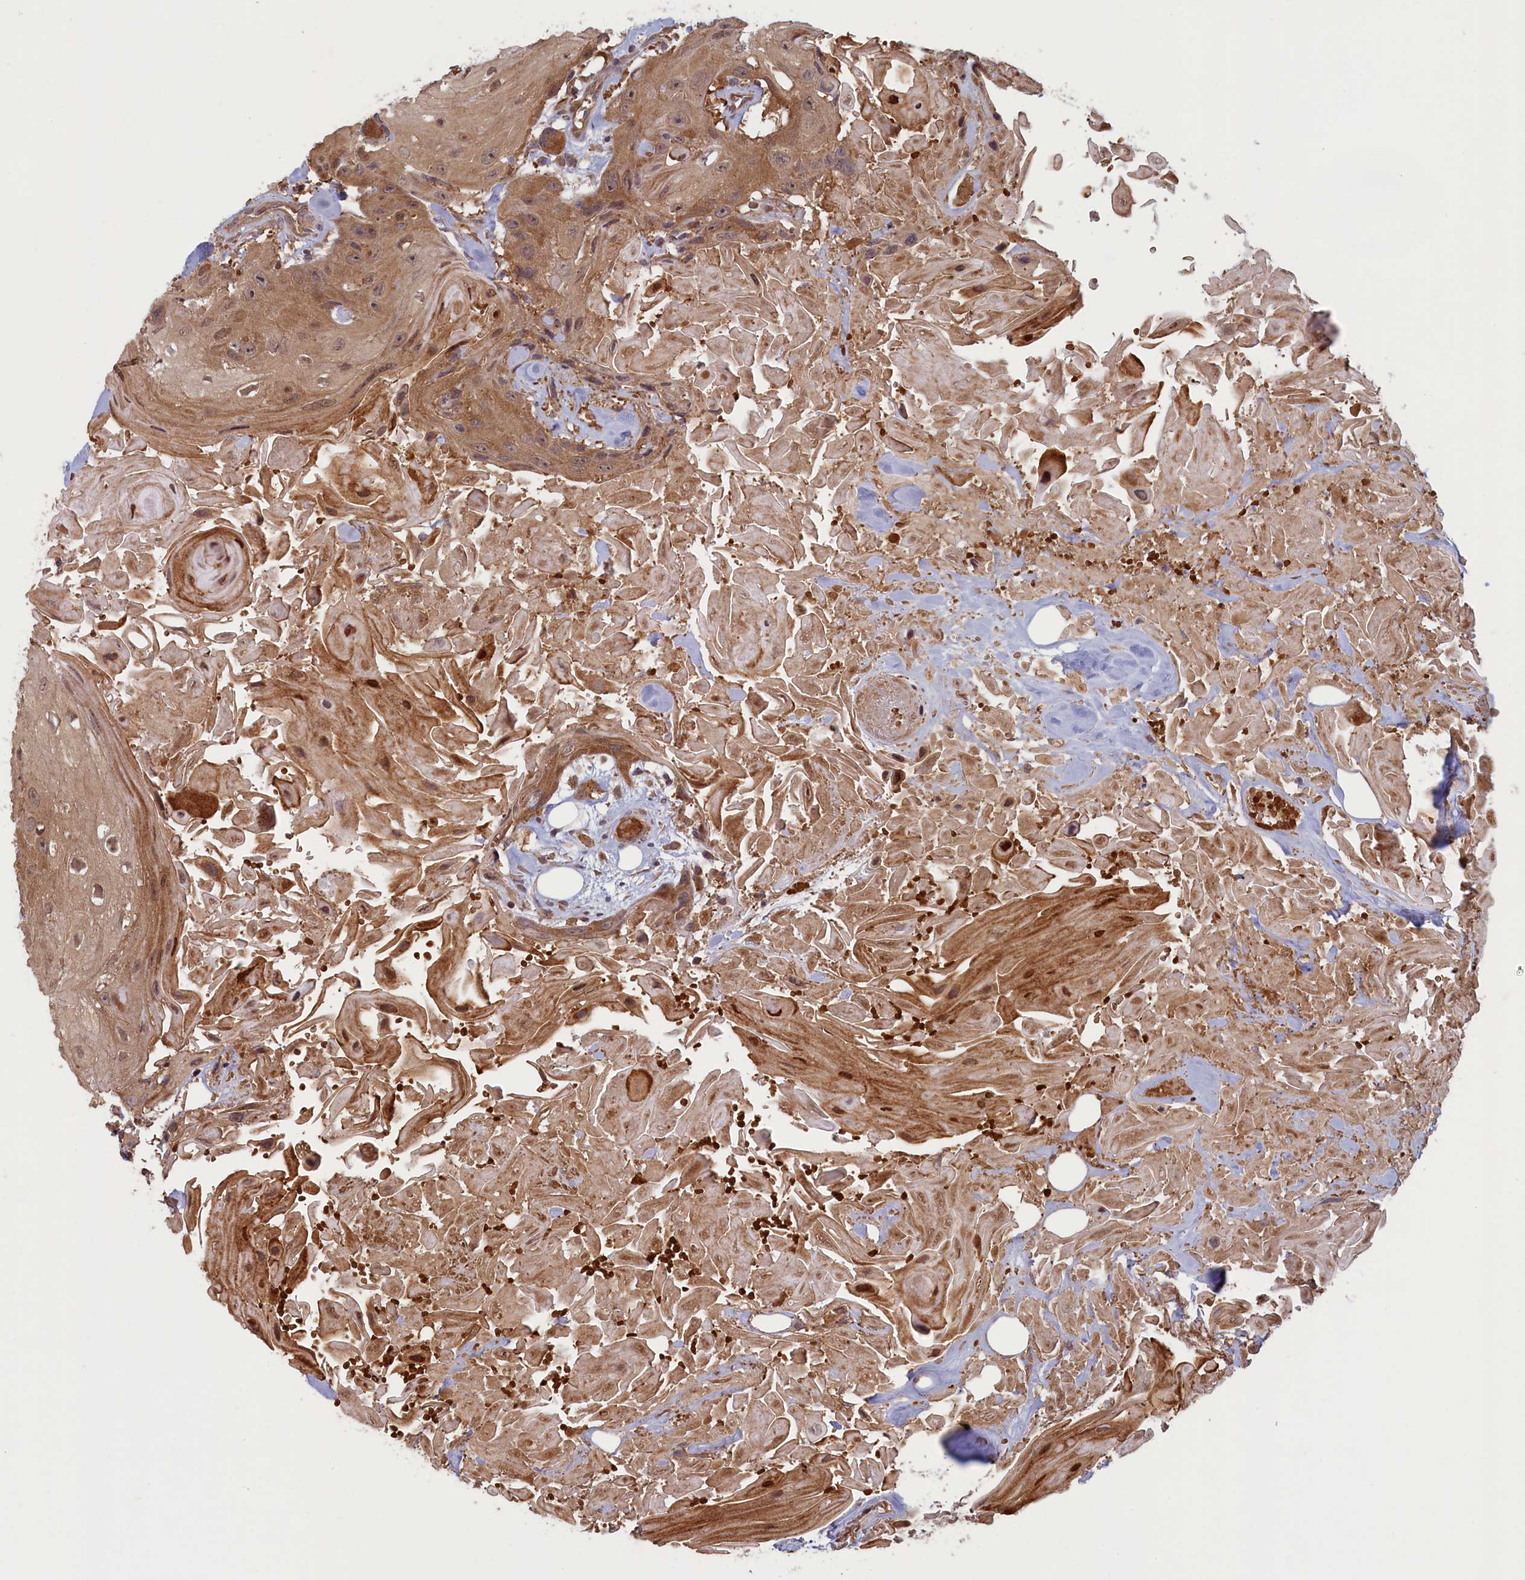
{"staining": {"intensity": "moderate", "quantity": ">75%", "location": "cytoplasmic/membranous,nuclear"}, "tissue": "head and neck cancer", "cell_type": "Tumor cells", "image_type": "cancer", "snomed": [{"axis": "morphology", "description": "Squamous cell carcinoma, NOS"}, {"axis": "topography", "description": "Head-Neck"}], "caption": "The micrograph exhibits staining of squamous cell carcinoma (head and neck), revealing moderate cytoplasmic/membranous and nuclear protein expression (brown color) within tumor cells.", "gene": "CIAO2B", "patient": {"sex": "male", "age": 81}}